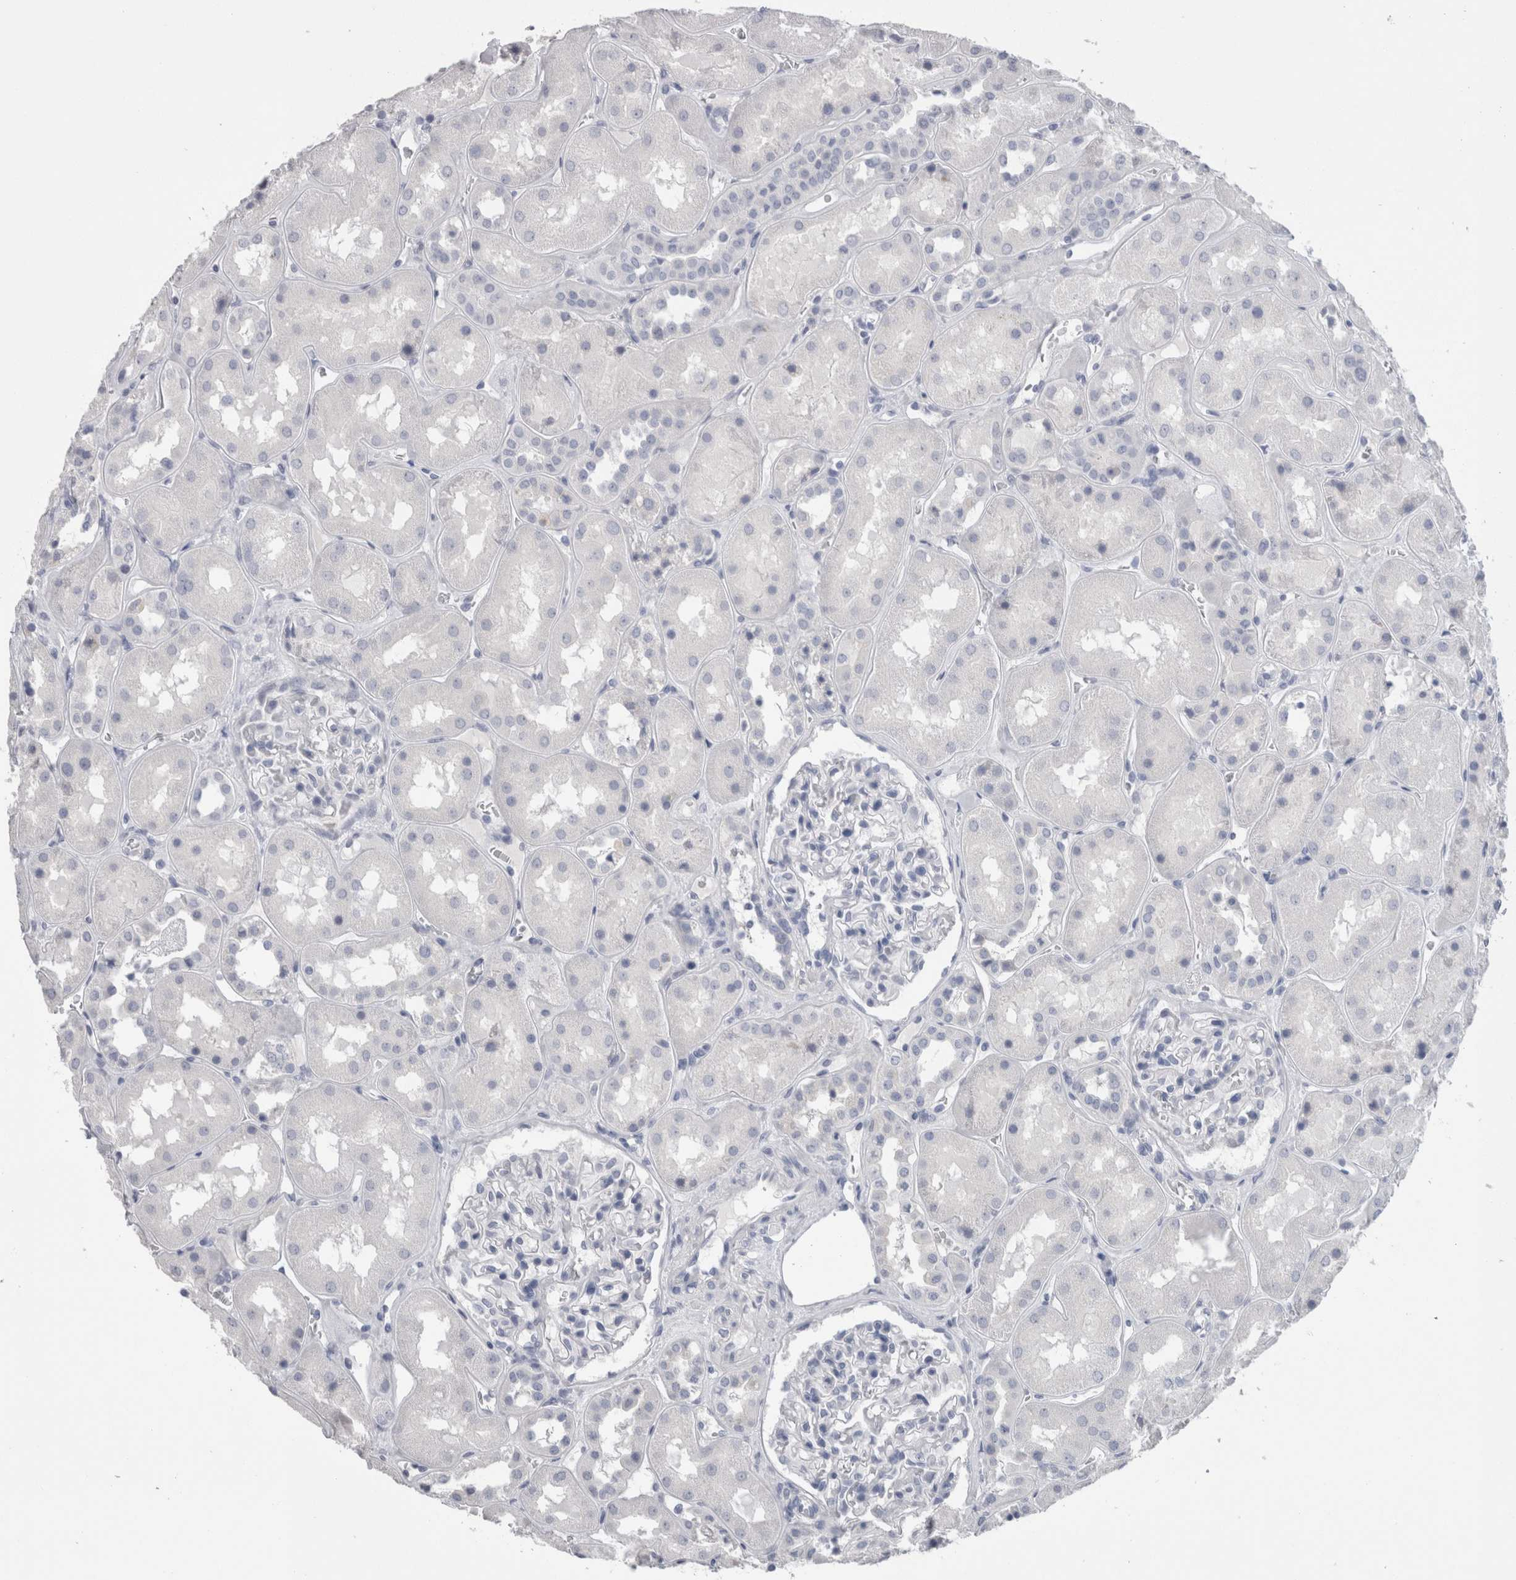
{"staining": {"intensity": "negative", "quantity": "none", "location": "none"}, "tissue": "kidney", "cell_type": "Cells in glomeruli", "image_type": "normal", "snomed": [{"axis": "morphology", "description": "Normal tissue, NOS"}, {"axis": "topography", "description": "Kidney"}], "caption": "The IHC image has no significant expression in cells in glomeruli of kidney. (DAB immunohistochemistry (IHC) with hematoxylin counter stain).", "gene": "CA8", "patient": {"sex": "male", "age": 70}}